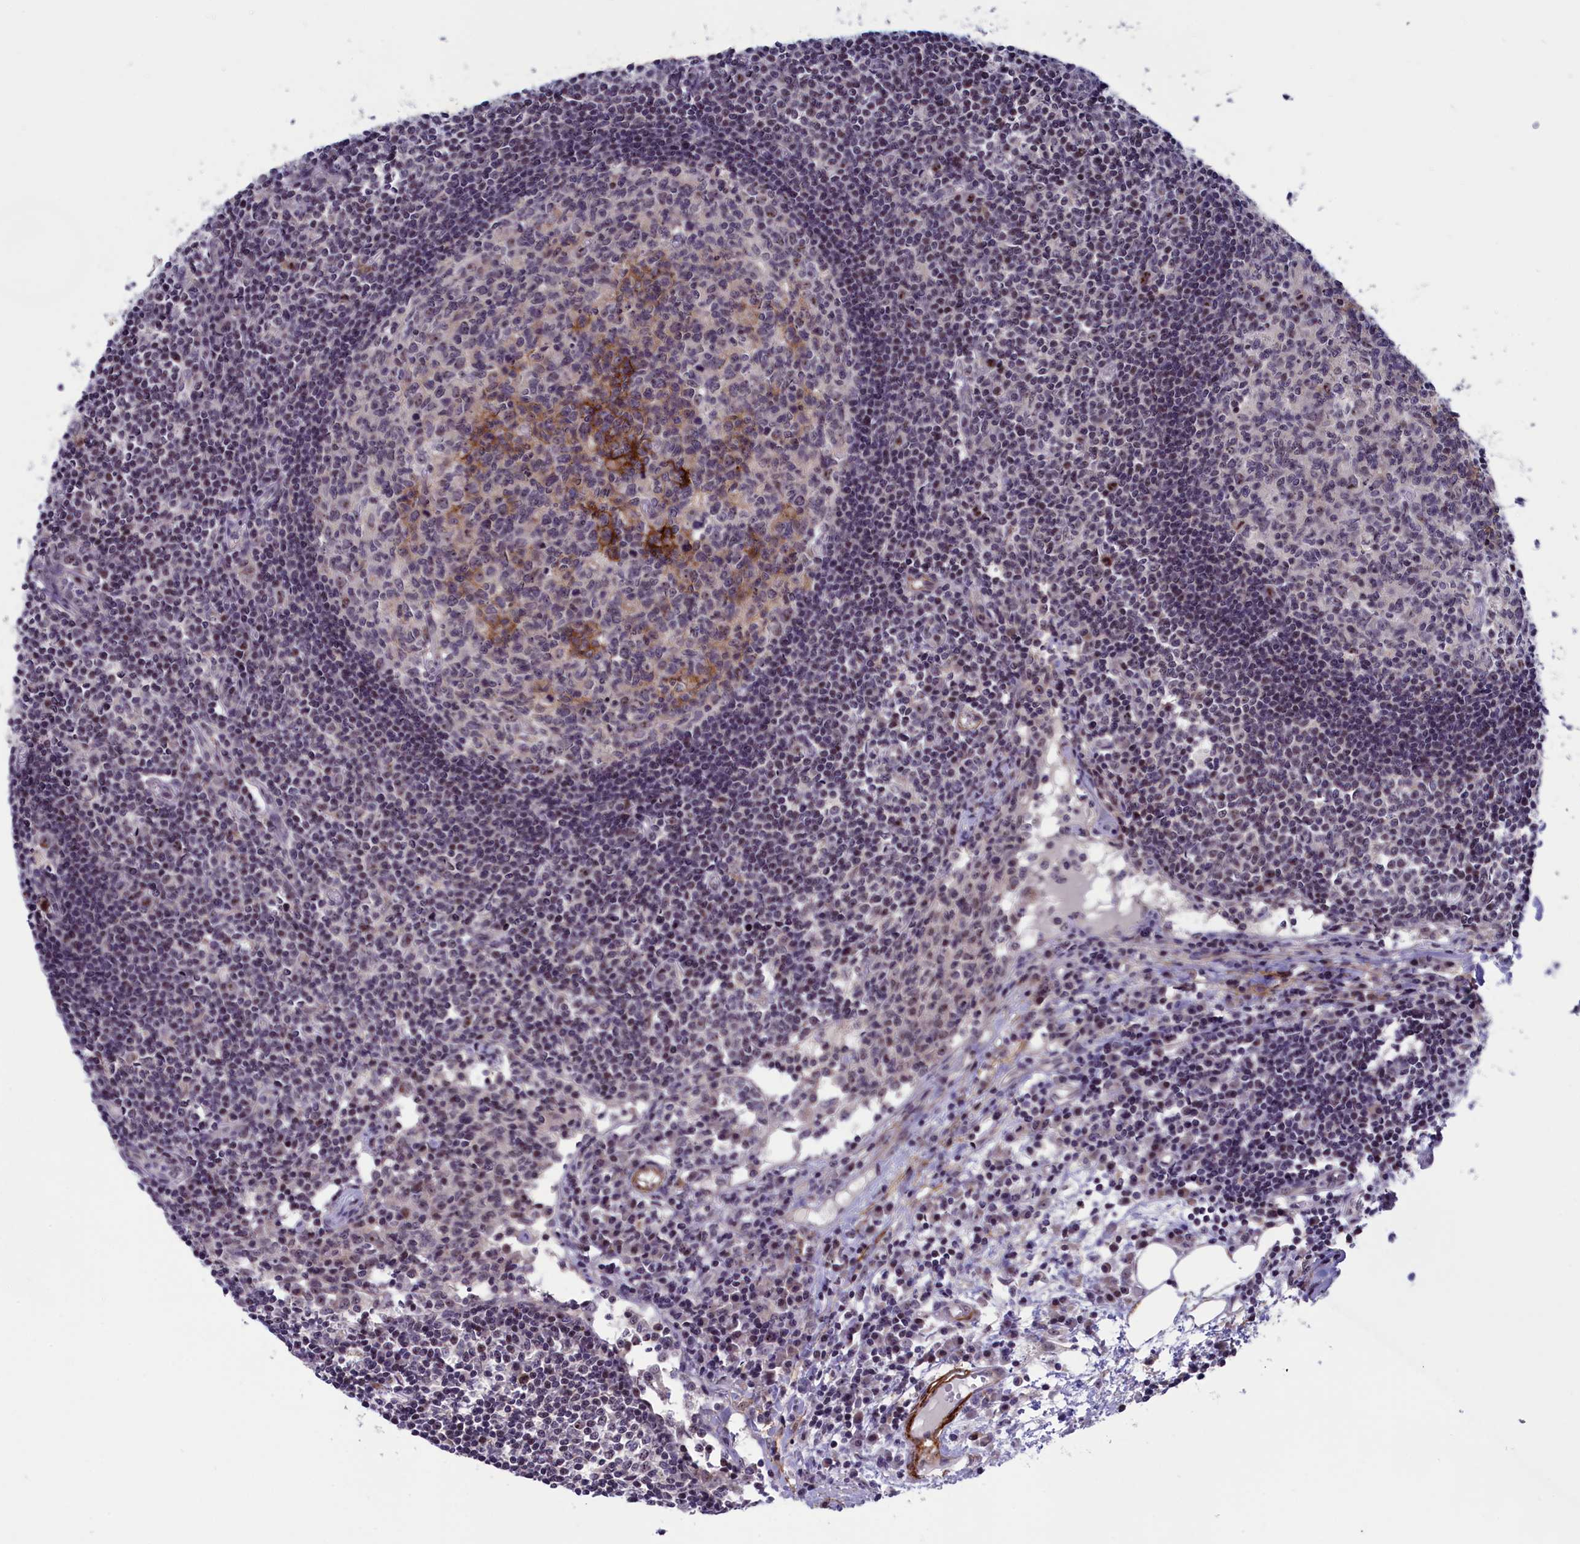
{"staining": {"intensity": "strong", "quantity": "<25%", "location": "cytoplasmic/membranous"}, "tissue": "lymph node", "cell_type": "Germinal center cells", "image_type": "normal", "snomed": [{"axis": "morphology", "description": "Normal tissue, NOS"}, {"axis": "topography", "description": "Lymph node"}], "caption": "Protein staining of benign lymph node exhibits strong cytoplasmic/membranous expression in approximately <25% of germinal center cells. The staining is performed using DAB (3,3'-diaminobenzidine) brown chromogen to label protein expression. The nuclei are counter-stained blue using hematoxylin.", "gene": "PPAN", "patient": {"sex": "female", "age": 55}}